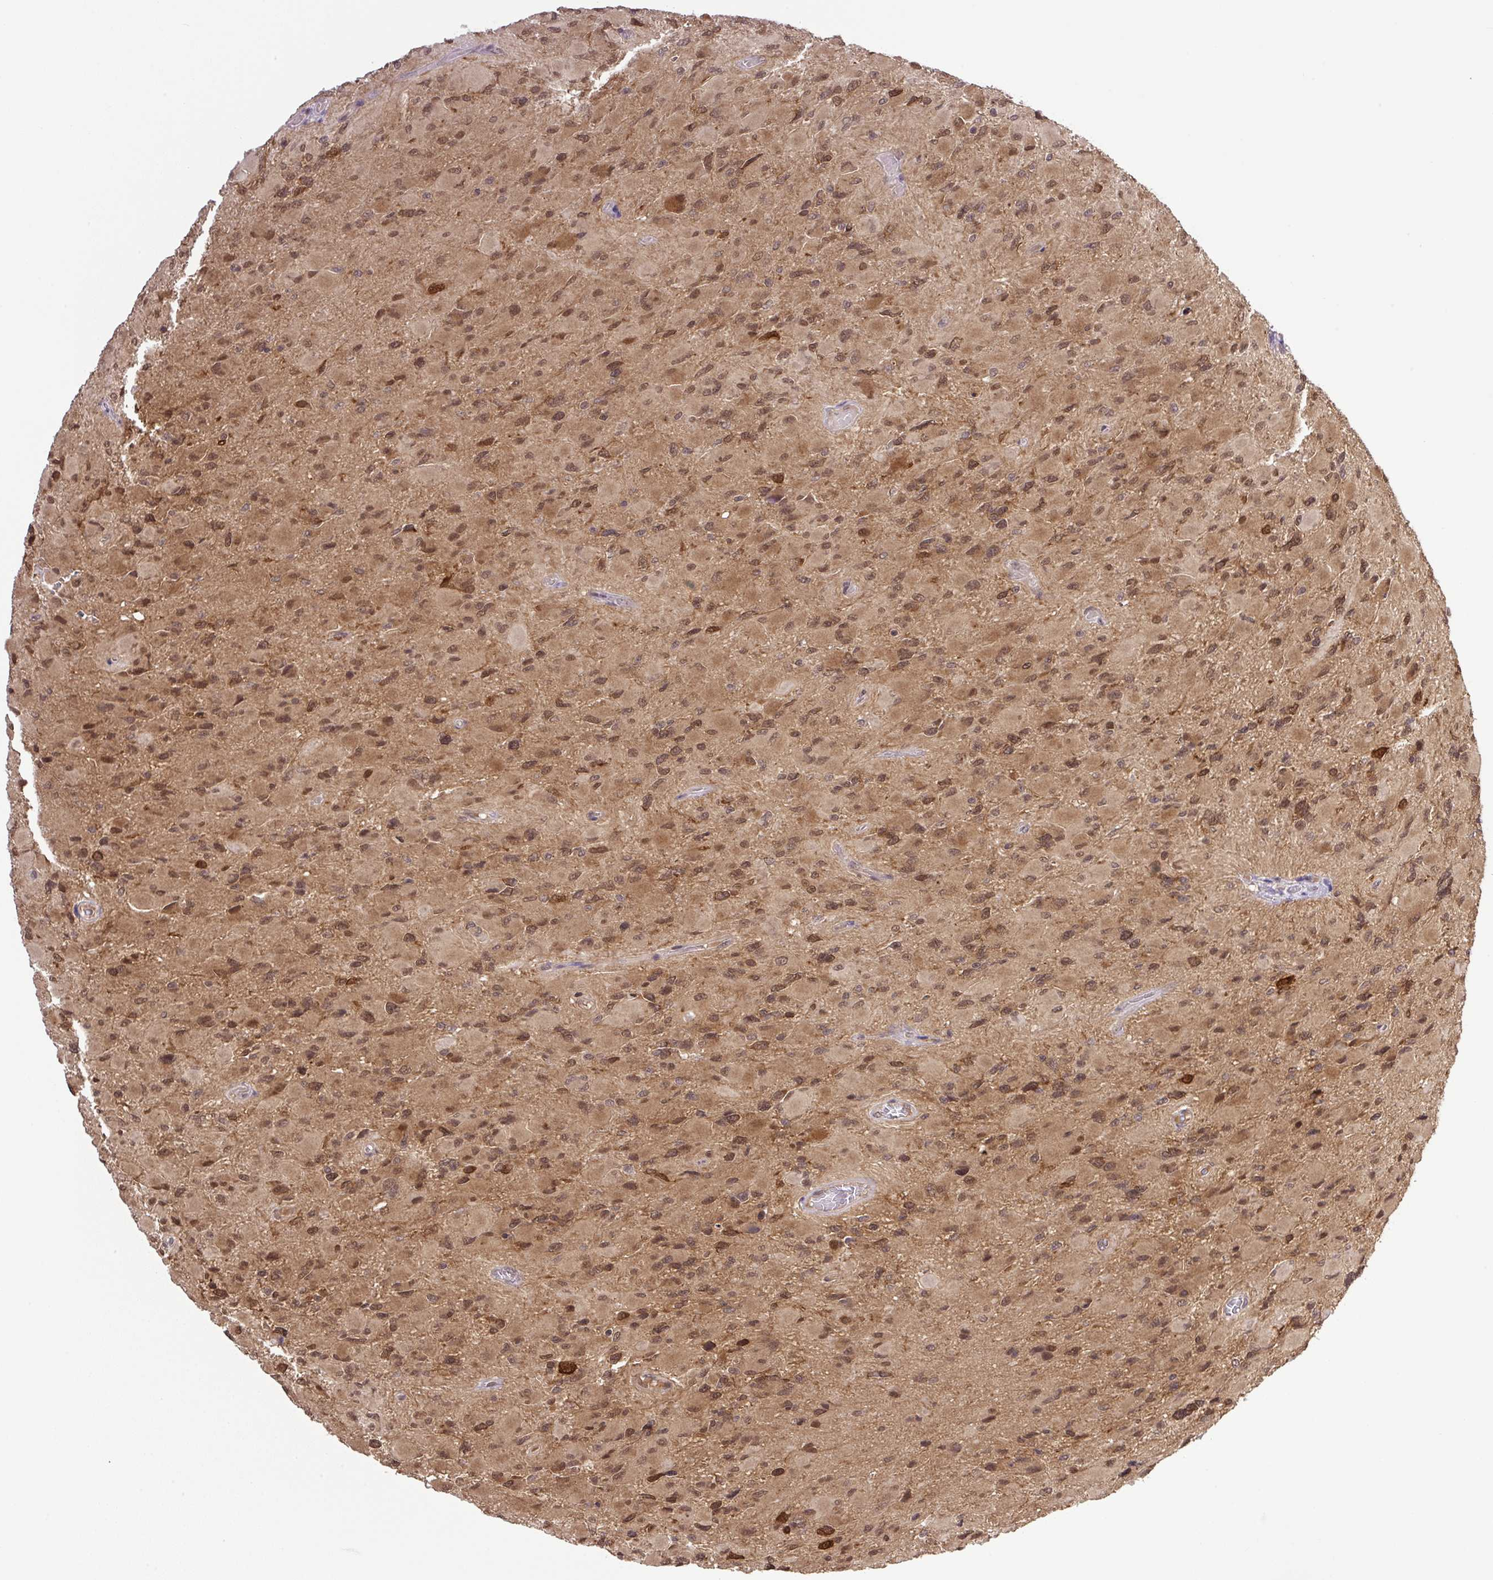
{"staining": {"intensity": "moderate", "quantity": ">75%", "location": "cytoplasmic/membranous,nuclear"}, "tissue": "glioma", "cell_type": "Tumor cells", "image_type": "cancer", "snomed": [{"axis": "morphology", "description": "Glioma, malignant, High grade"}, {"axis": "topography", "description": "Cerebral cortex"}], "caption": "A photomicrograph showing moderate cytoplasmic/membranous and nuclear expression in about >75% of tumor cells in malignant glioma (high-grade), as visualized by brown immunohistochemical staining.", "gene": "SGTA", "patient": {"sex": "female", "age": 36}}